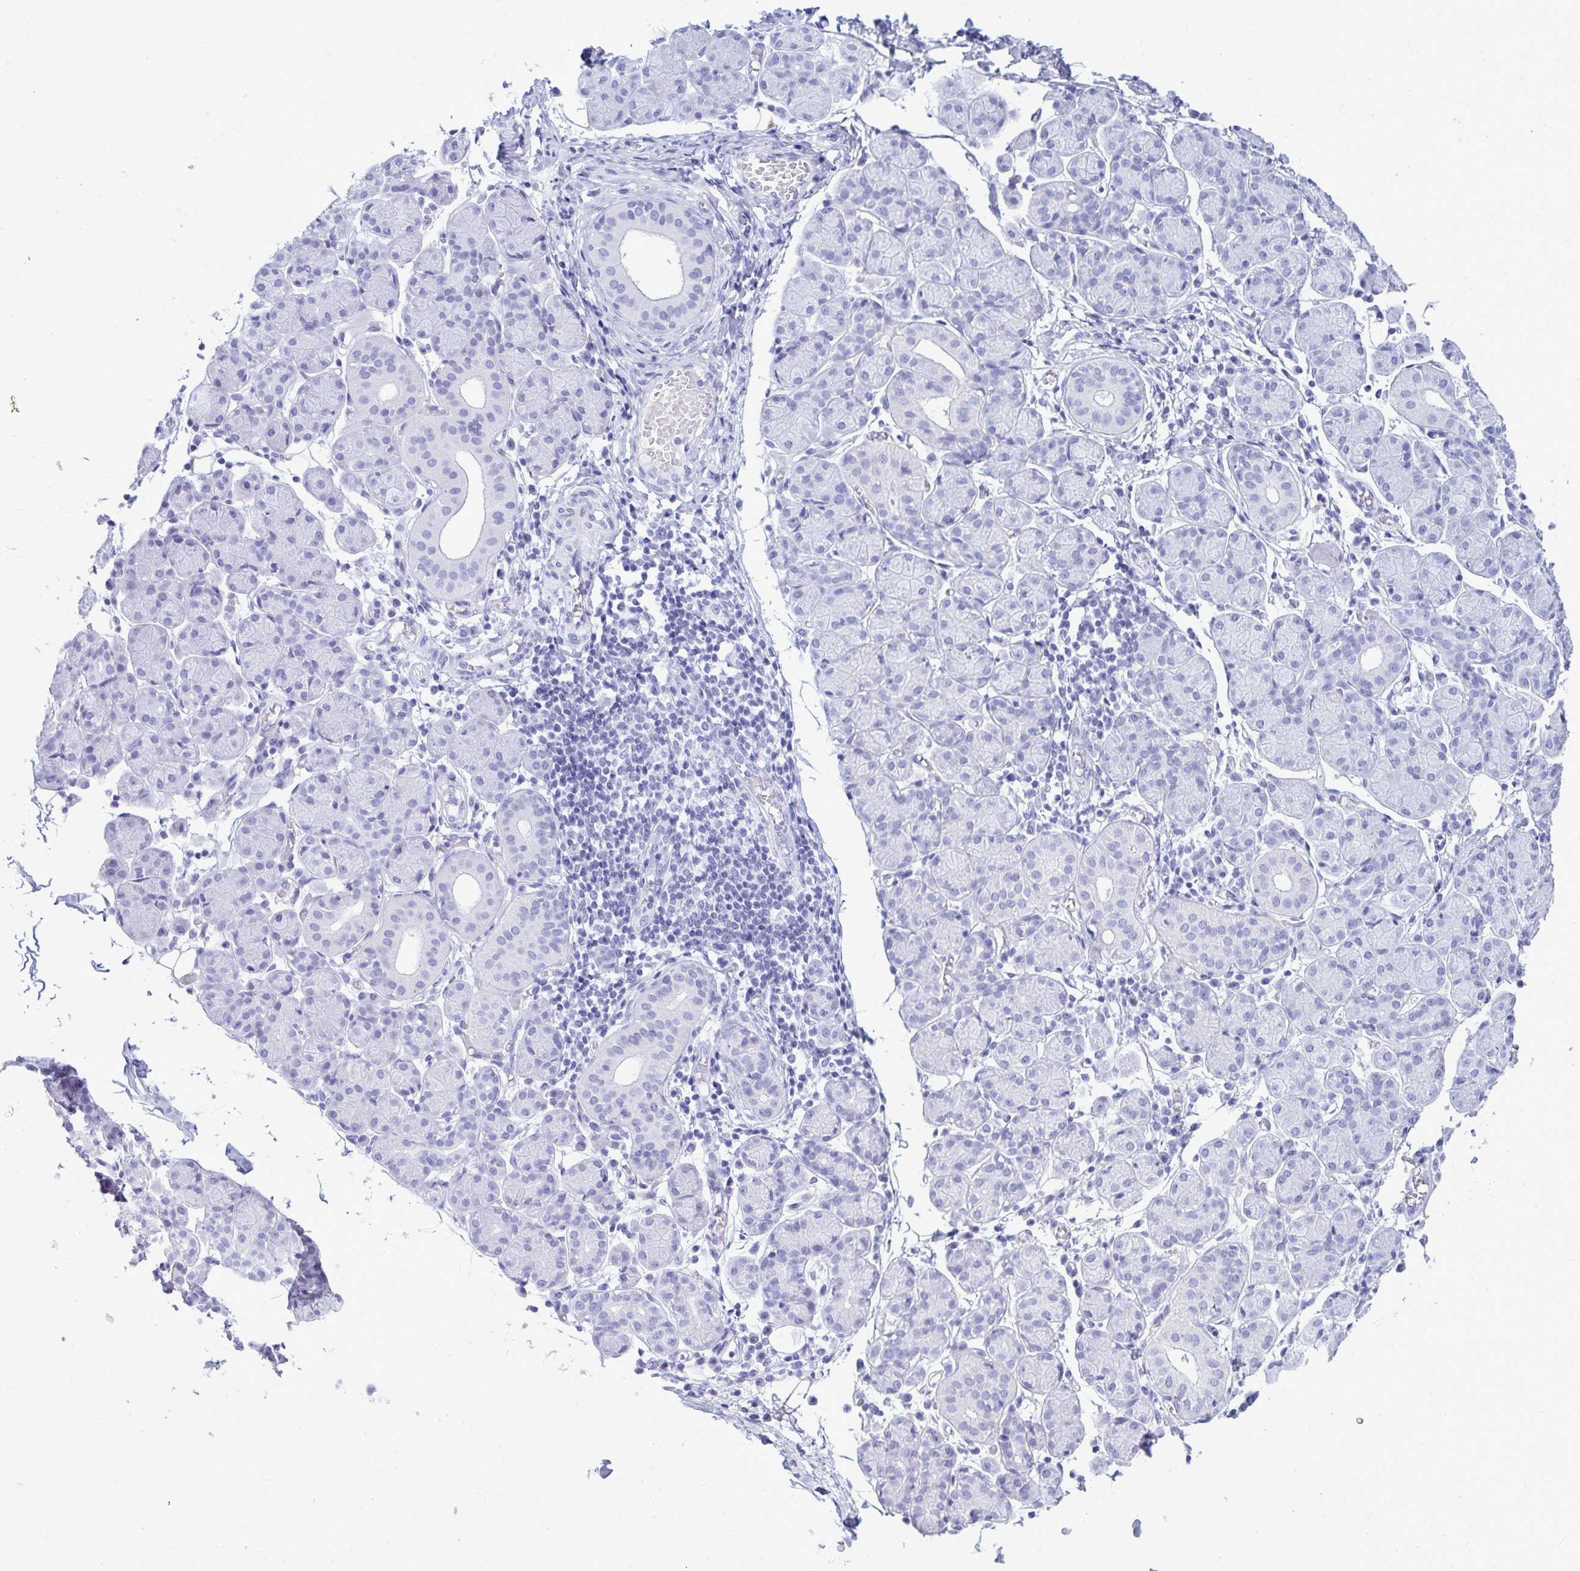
{"staining": {"intensity": "negative", "quantity": "none", "location": "none"}, "tissue": "salivary gland", "cell_type": "Glandular cells", "image_type": "normal", "snomed": [{"axis": "morphology", "description": "Normal tissue, NOS"}, {"axis": "morphology", "description": "Inflammation, NOS"}, {"axis": "topography", "description": "Lymph node"}, {"axis": "topography", "description": "Salivary gland"}], "caption": "A high-resolution photomicrograph shows immunohistochemistry staining of unremarkable salivary gland, which displays no significant expression in glandular cells.", "gene": "OR10R2", "patient": {"sex": "male", "age": 3}}